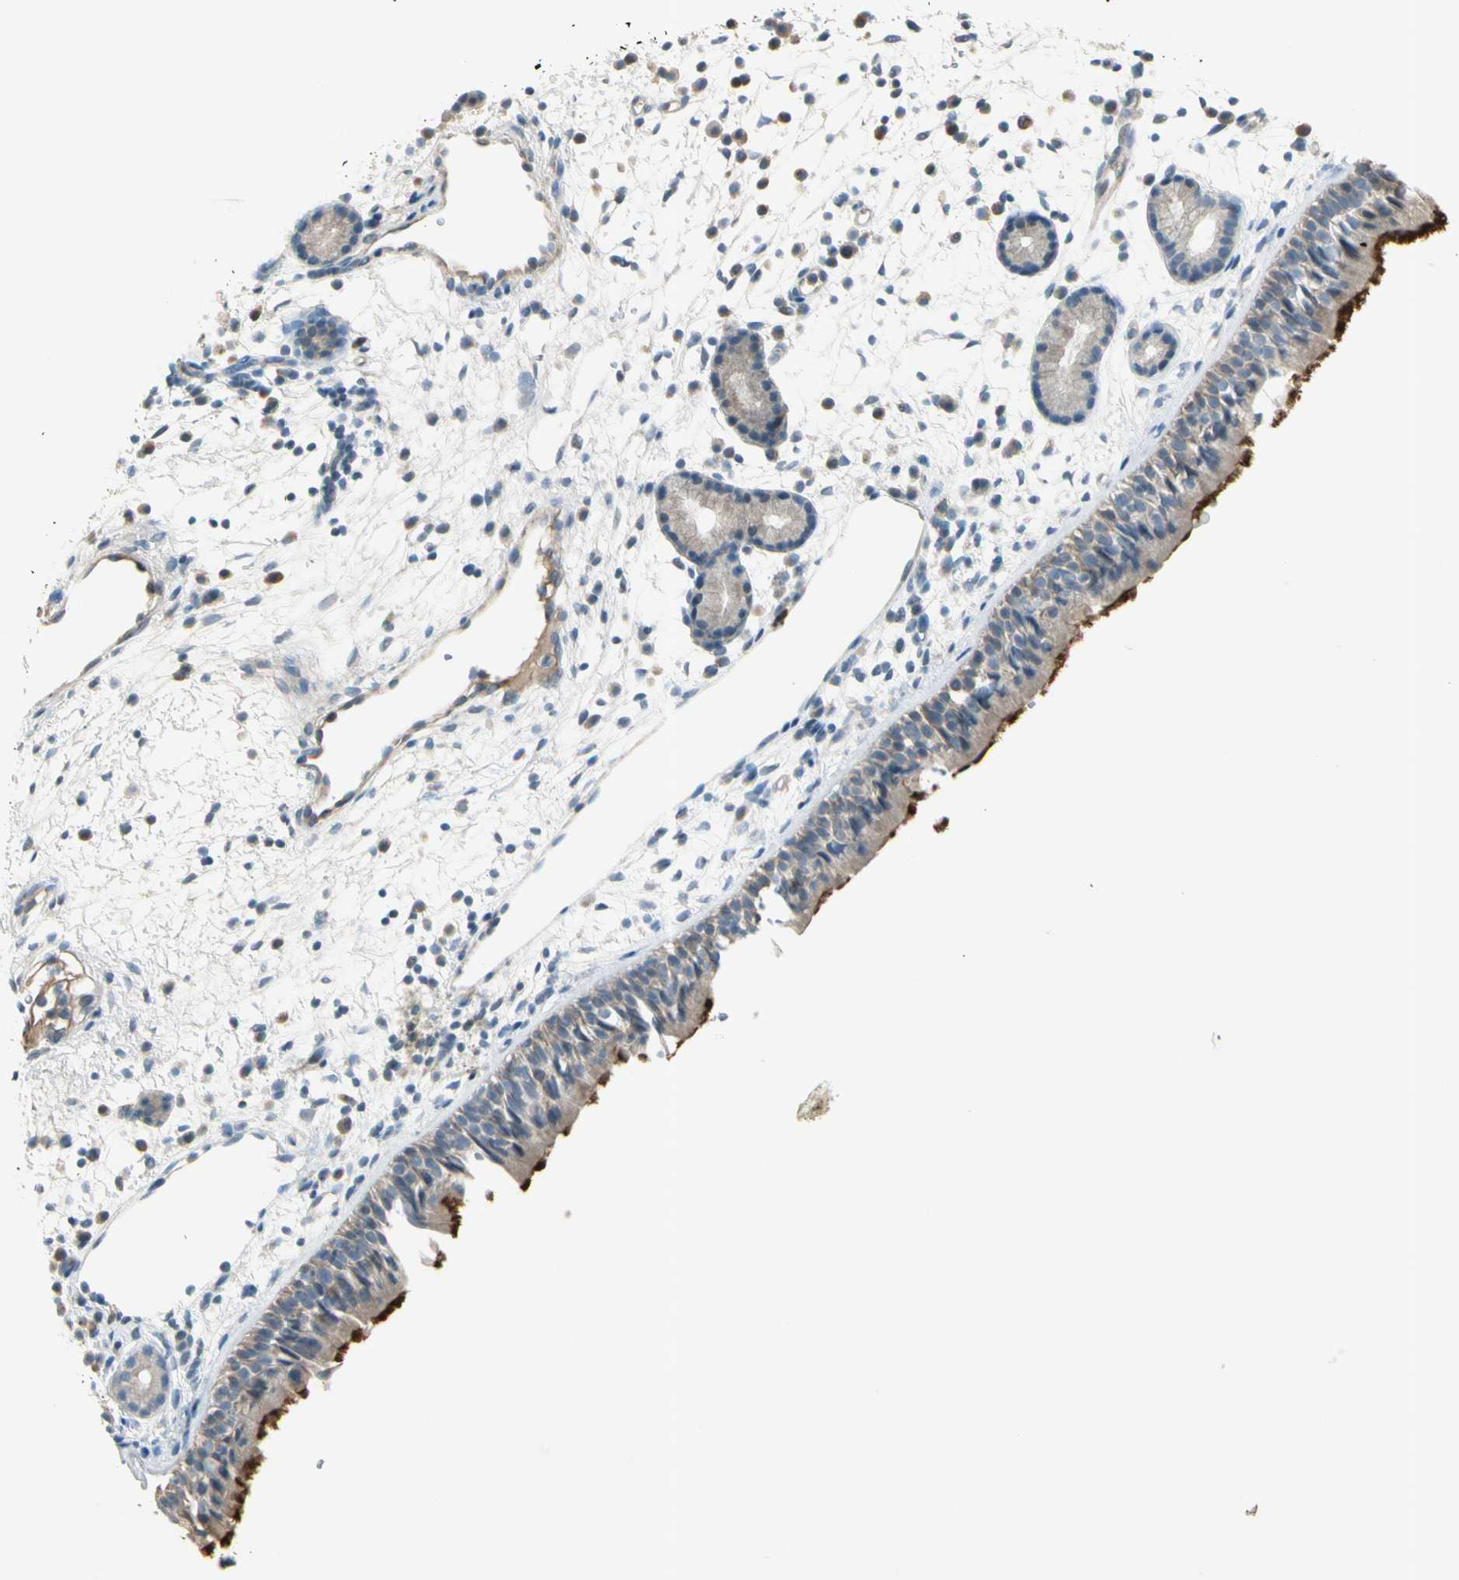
{"staining": {"intensity": "strong", "quantity": "25%-75%", "location": "cytoplasmic/membranous"}, "tissue": "nasopharynx", "cell_type": "Respiratory epithelial cells", "image_type": "normal", "snomed": [{"axis": "morphology", "description": "Normal tissue, NOS"}, {"axis": "morphology", "description": "Inflammation, NOS"}, {"axis": "topography", "description": "Nasopharynx"}], "caption": "High-power microscopy captured an immunohistochemistry (IHC) histopathology image of unremarkable nasopharynx, revealing strong cytoplasmic/membranous expression in about 25%-75% of respiratory epithelial cells. (Stains: DAB in brown, nuclei in blue, Microscopy: brightfield microscopy at high magnification).", "gene": "CYP2E1", "patient": {"sex": "female", "age": 55}}